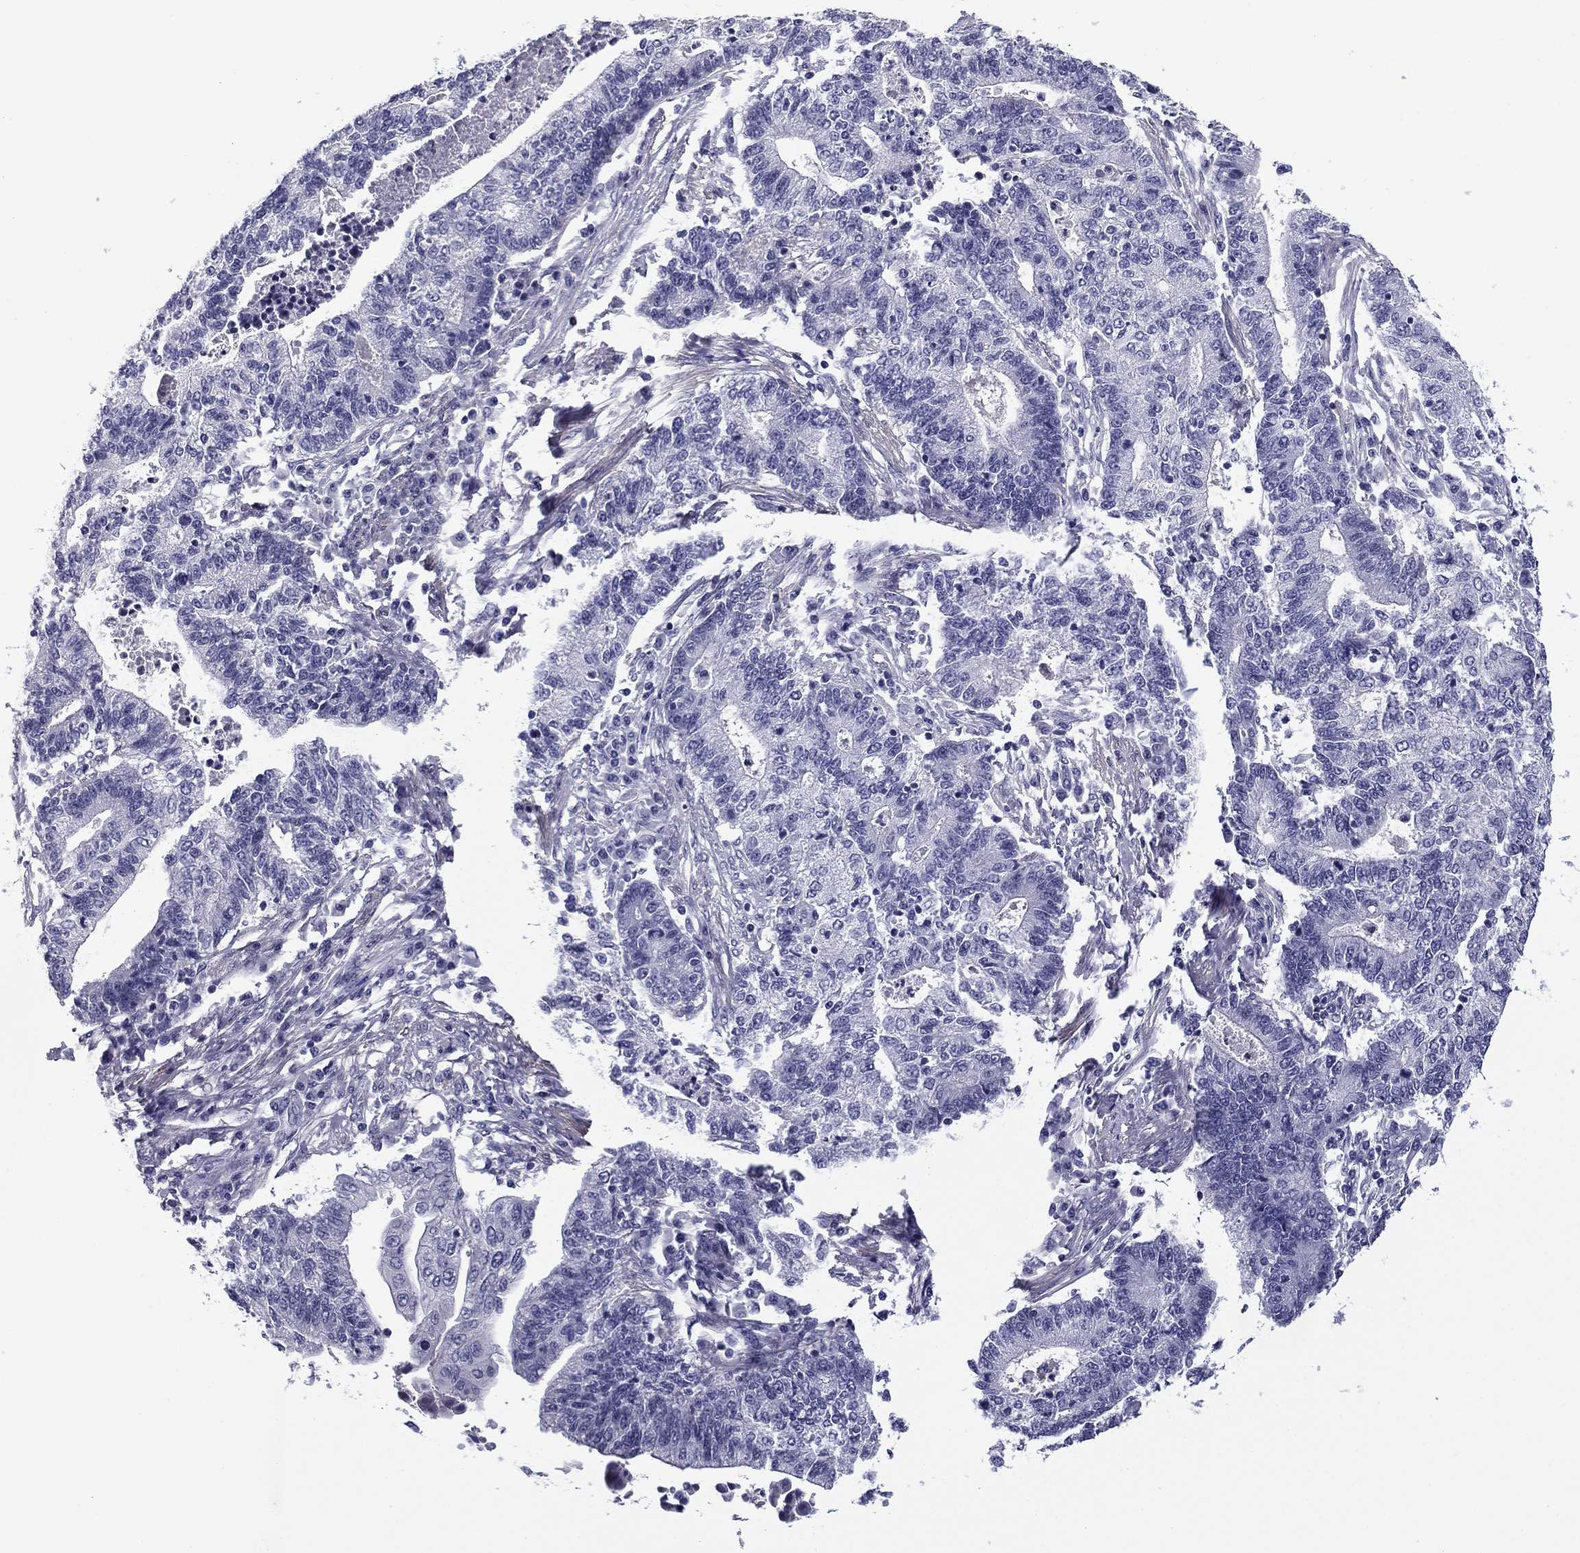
{"staining": {"intensity": "negative", "quantity": "none", "location": "none"}, "tissue": "endometrial cancer", "cell_type": "Tumor cells", "image_type": "cancer", "snomed": [{"axis": "morphology", "description": "Adenocarcinoma, NOS"}, {"axis": "topography", "description": "Uterus"}, {"axis": "topography", "description": "Endometrium"}], "caption": "Tumor cells are negative for brown protein staining in endometrial cancer.", "gene": "FLNC", "patient": {"sex": "female", "age": 54}}